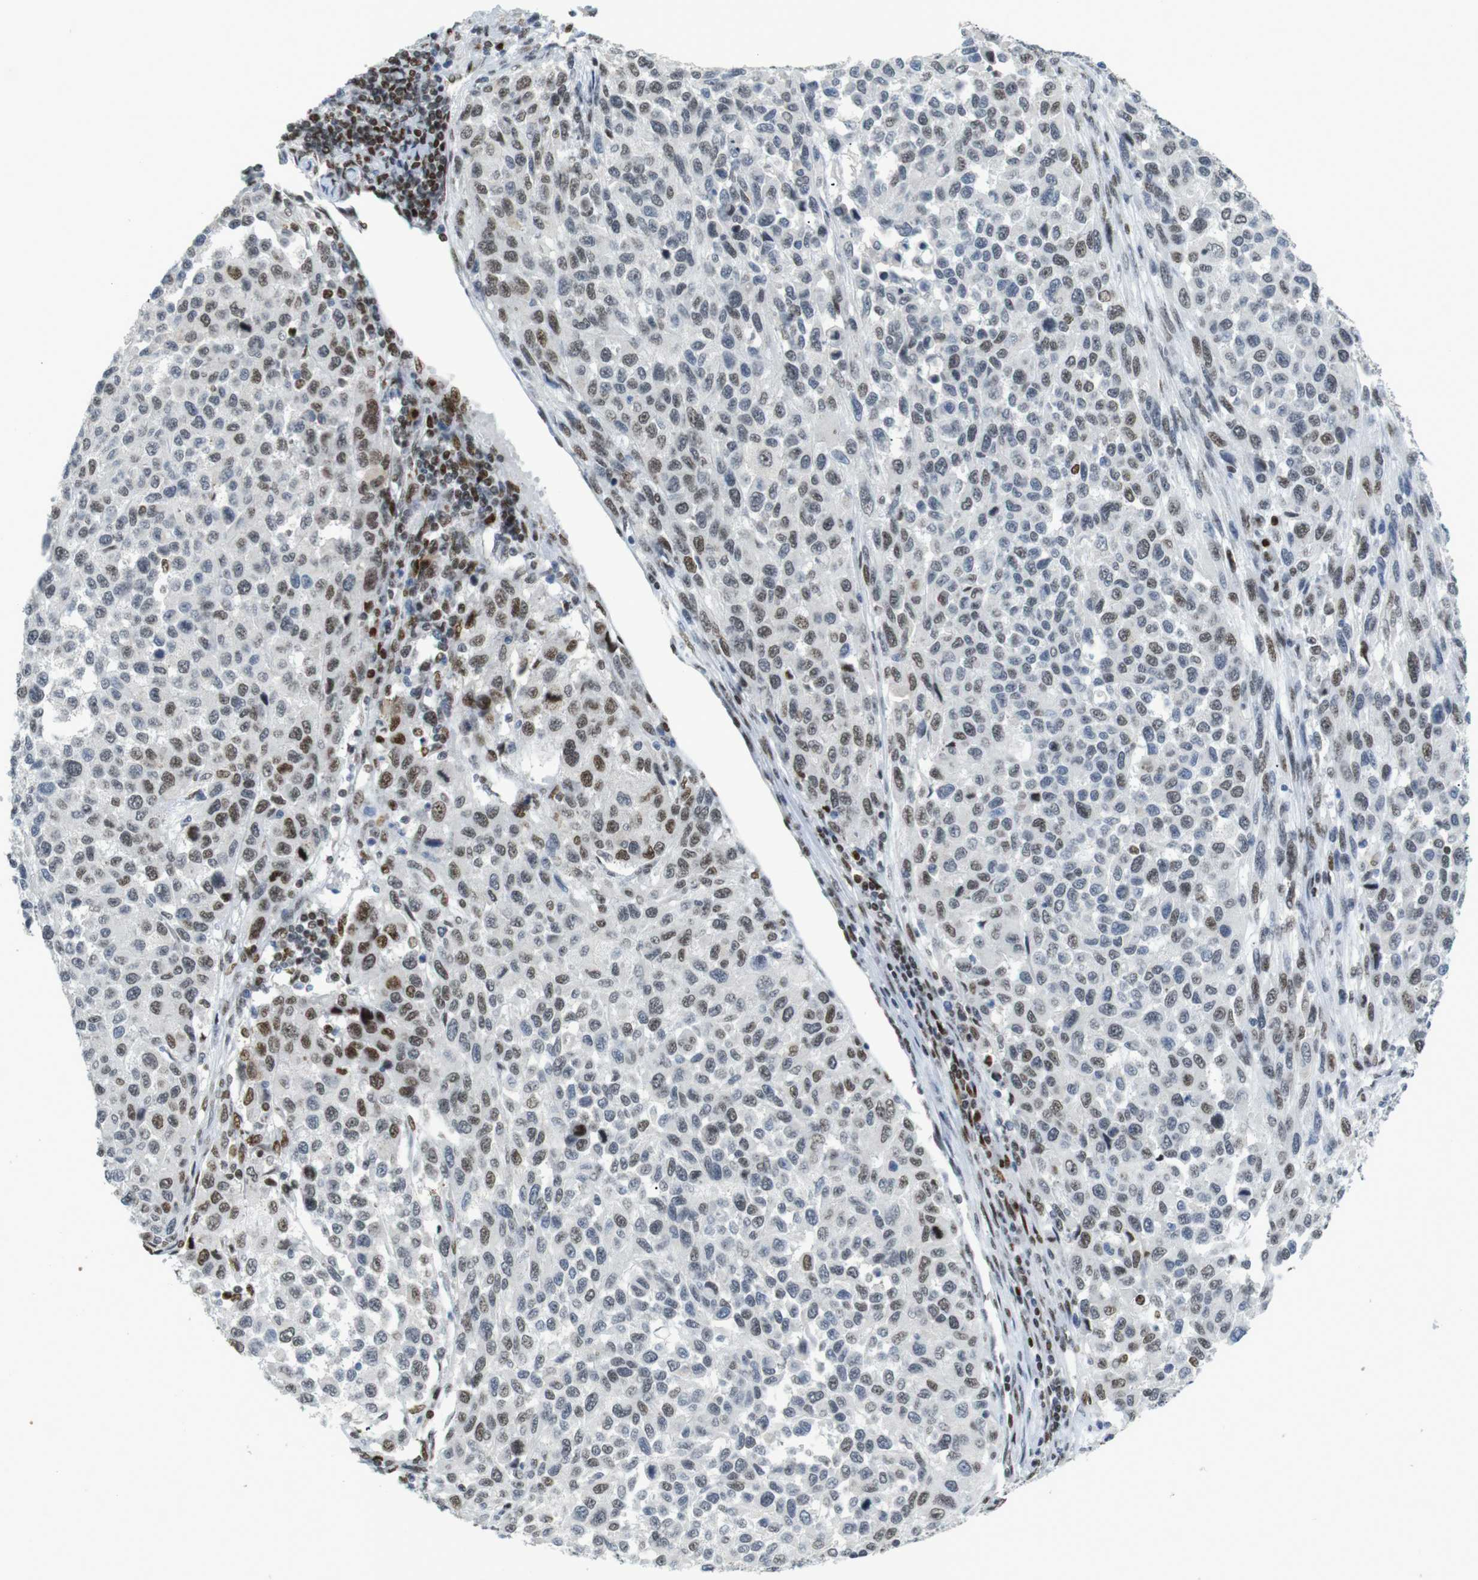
{"staining": {"intensity": "moderate", "quantity": "25%-75%", "location": "nuclear"}, "tissue": "melanoma", "cell_type": "Tumor cells", "image_type": "cancer", "snomed": [{"axis": "morphology", "description": "Malignant melanoma, Metastatic site"}, {"axis": "topography", "description": "Lymph node"}], "caption": "The image exhibits a brown stain indicating the presence of a protein in the nuclear of tumor cells in melanoma.", "gene": "RIOX2", "patient": {"sex": "male", "age": 61}}